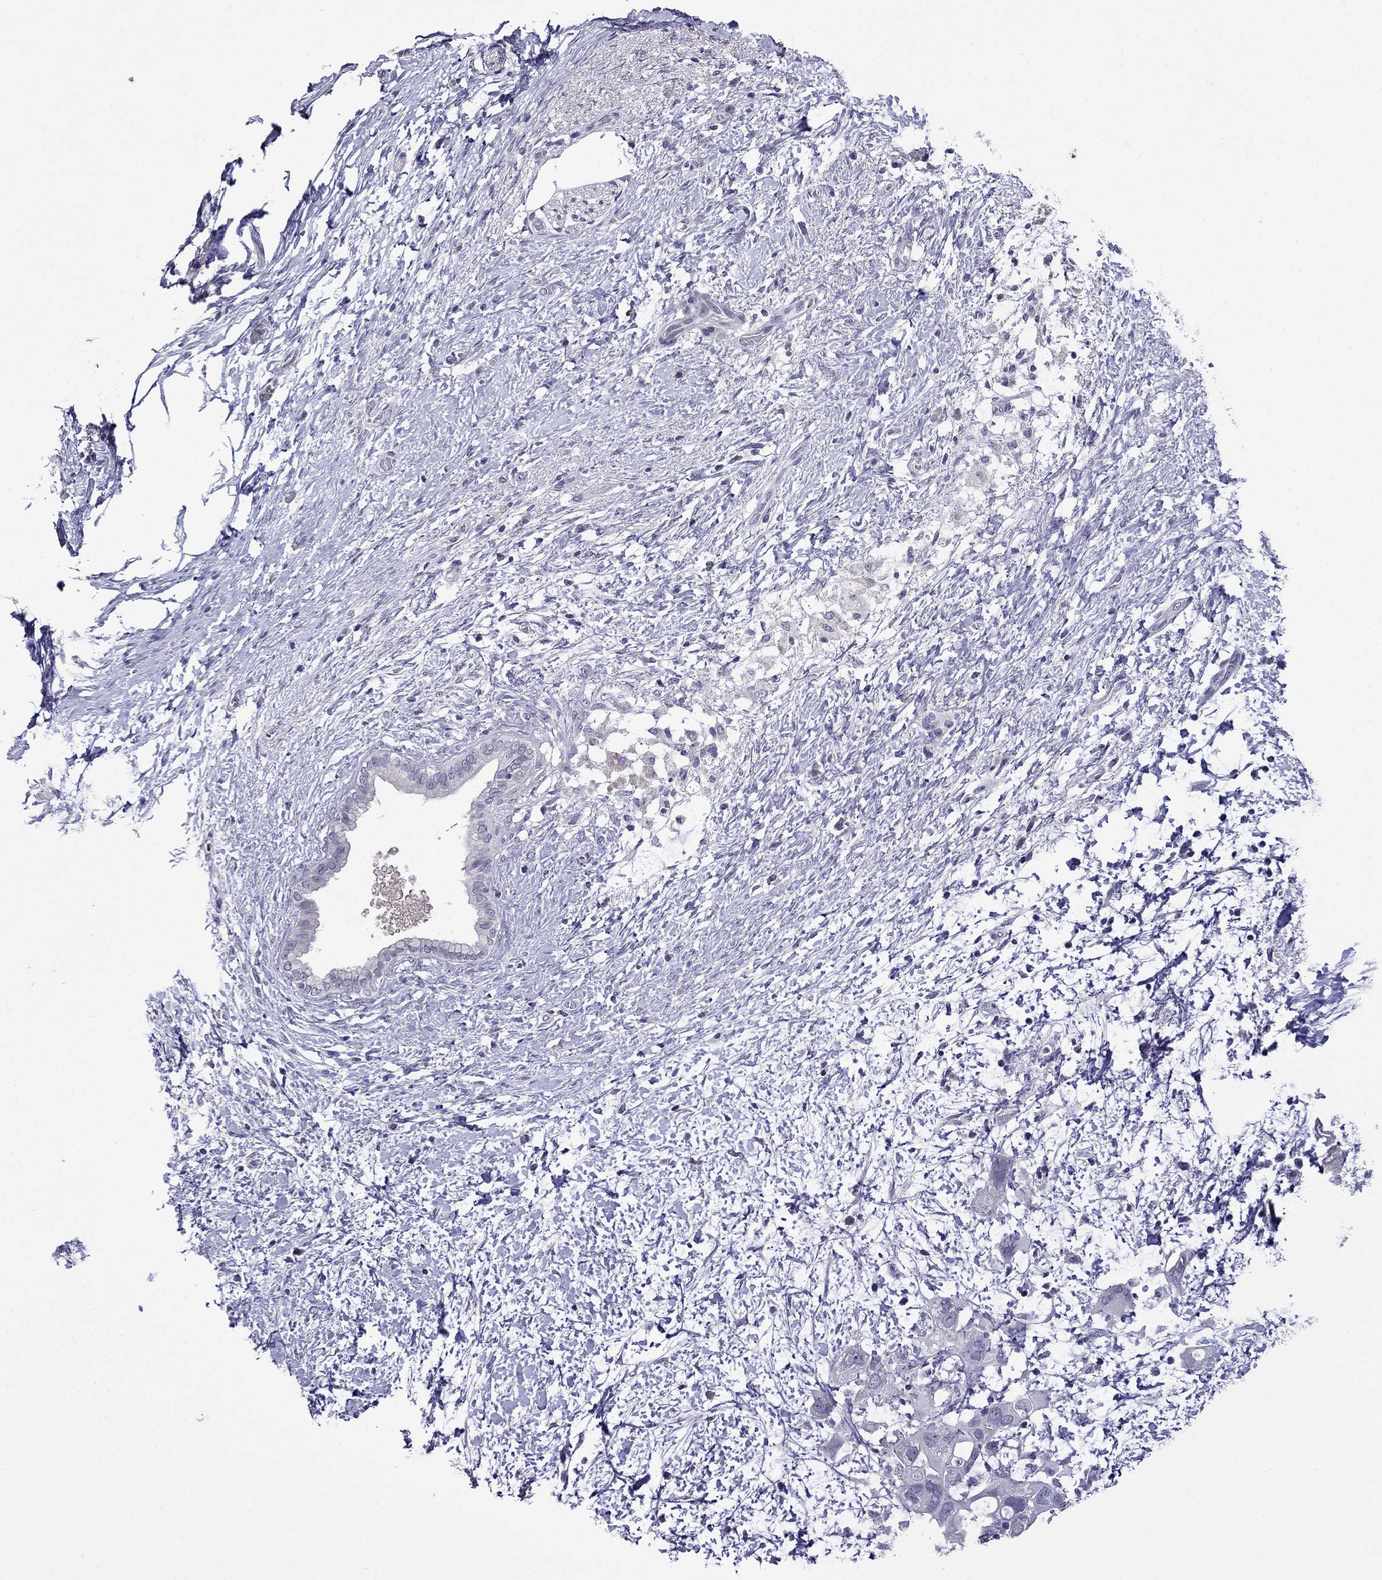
{"staining": {"intensity": "negative", "quantity": "none", "location": "none"}, "tissue": "pancreatic cancer", "cell_type": "Tumor cells", "image_type": "cancer", "snomed": [{"axis": "morphology", "description": "Adenocarcinoma, NOS"}, {"axis": "topography", "description": "Pancreas"}], "caption": "Immunohistochemical staining of pancreatic adenocarcinoma exhibits no significant positivity in tumor cells.", "gene": "STAR", "patient": {"sex": "female", "age": 72}}